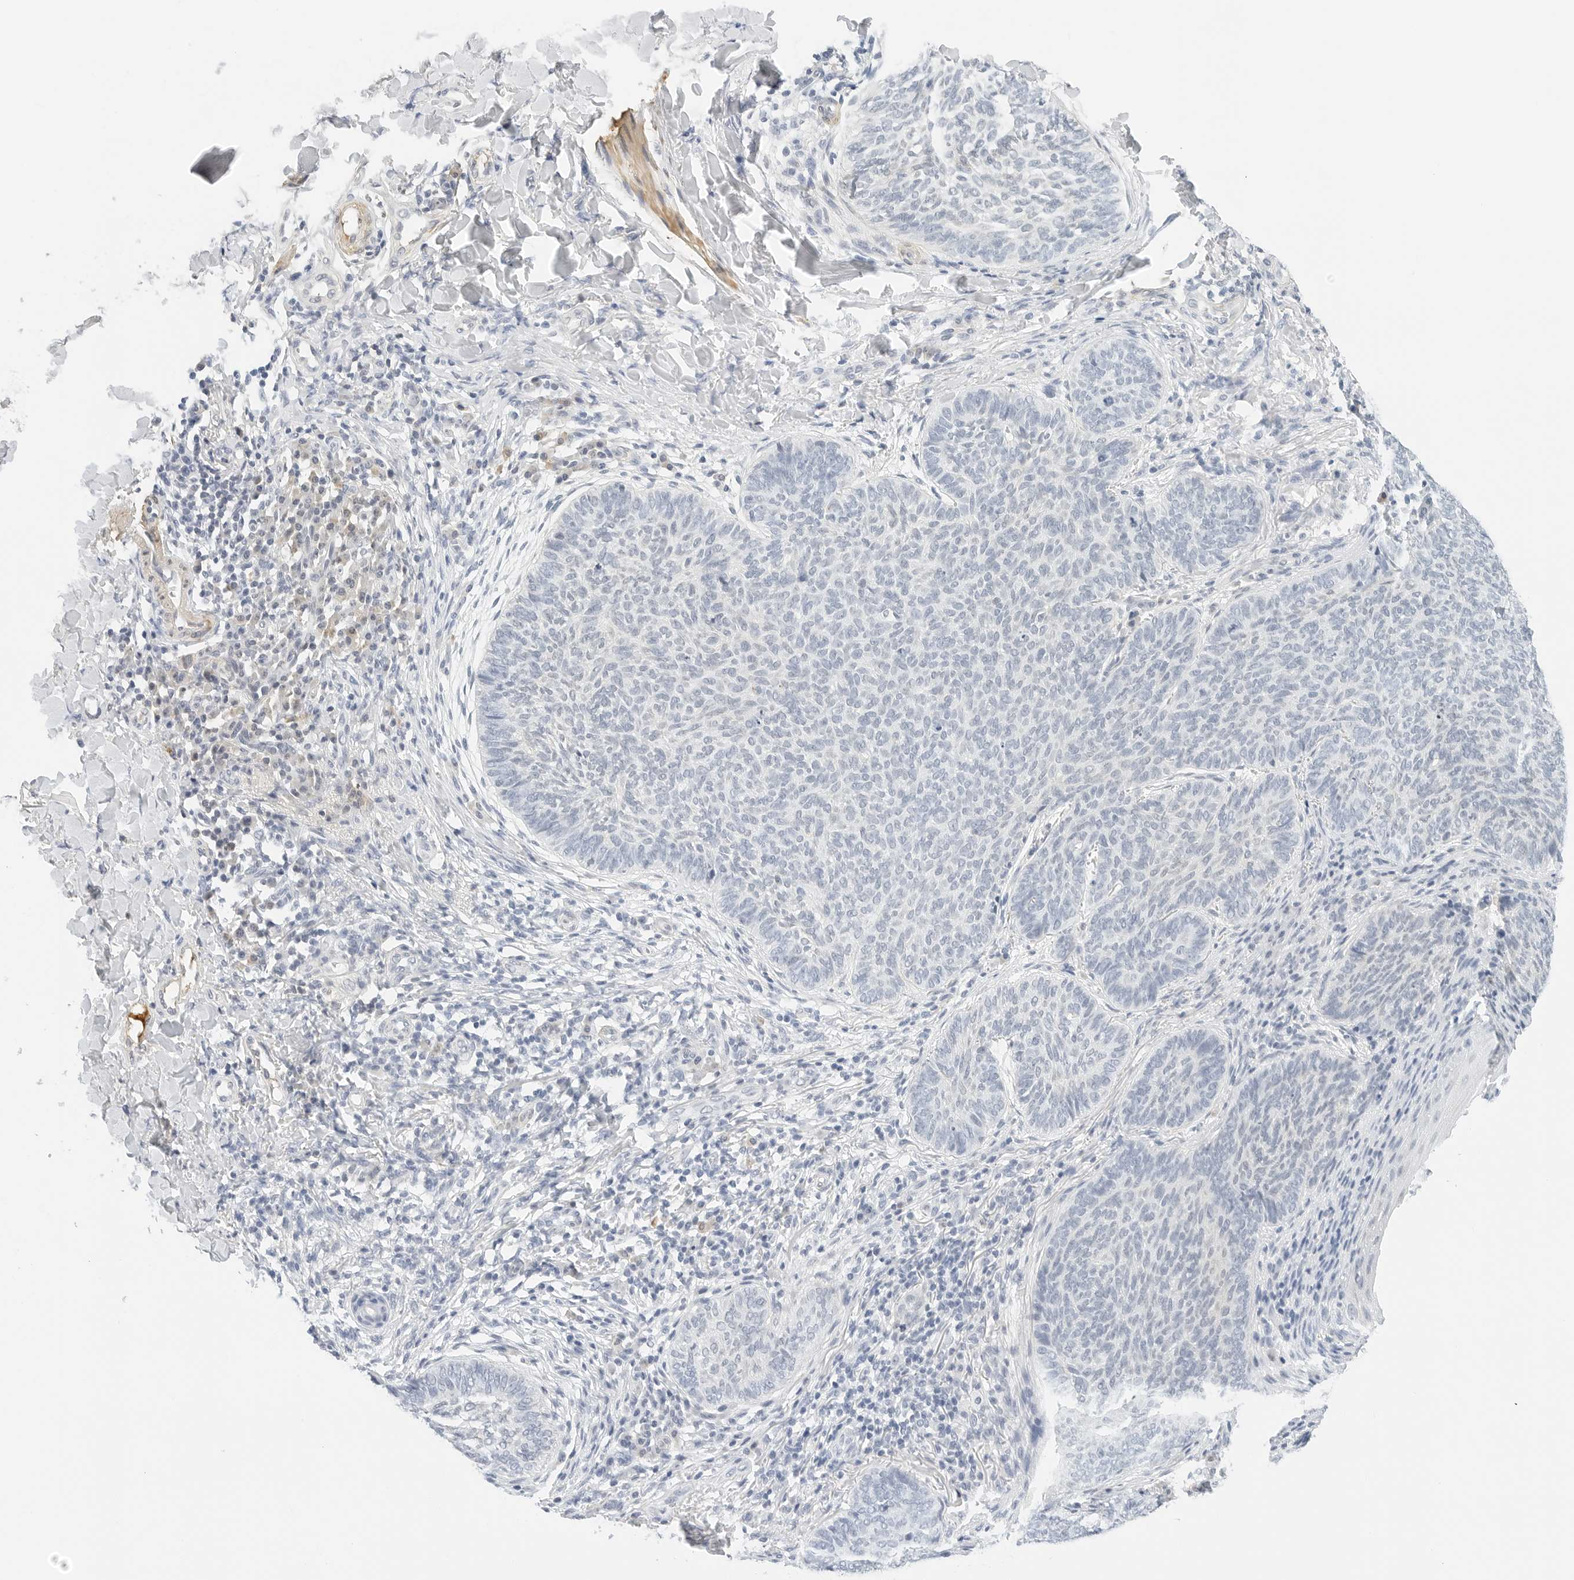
{"staining": {"intensity": "negative", "quantity": "none", "location": "none"}, "tissue": "skin cancer", "cell_type": "Tumor cells", "image_type": "cancer", "snomed": [{"axis": "morphology", "description": "Normal tissue, NOS"}, {"axis": "morphology", "description": "Basal cell carcinoma"}, {"axis": "topography", "description": "Skin"}], "caption": "An image of human basal cell carcinoma (skin) is negative for staining in tumor cells.", "gene": "PKDCC", "patient": {"sex": "male", "age": 50}}